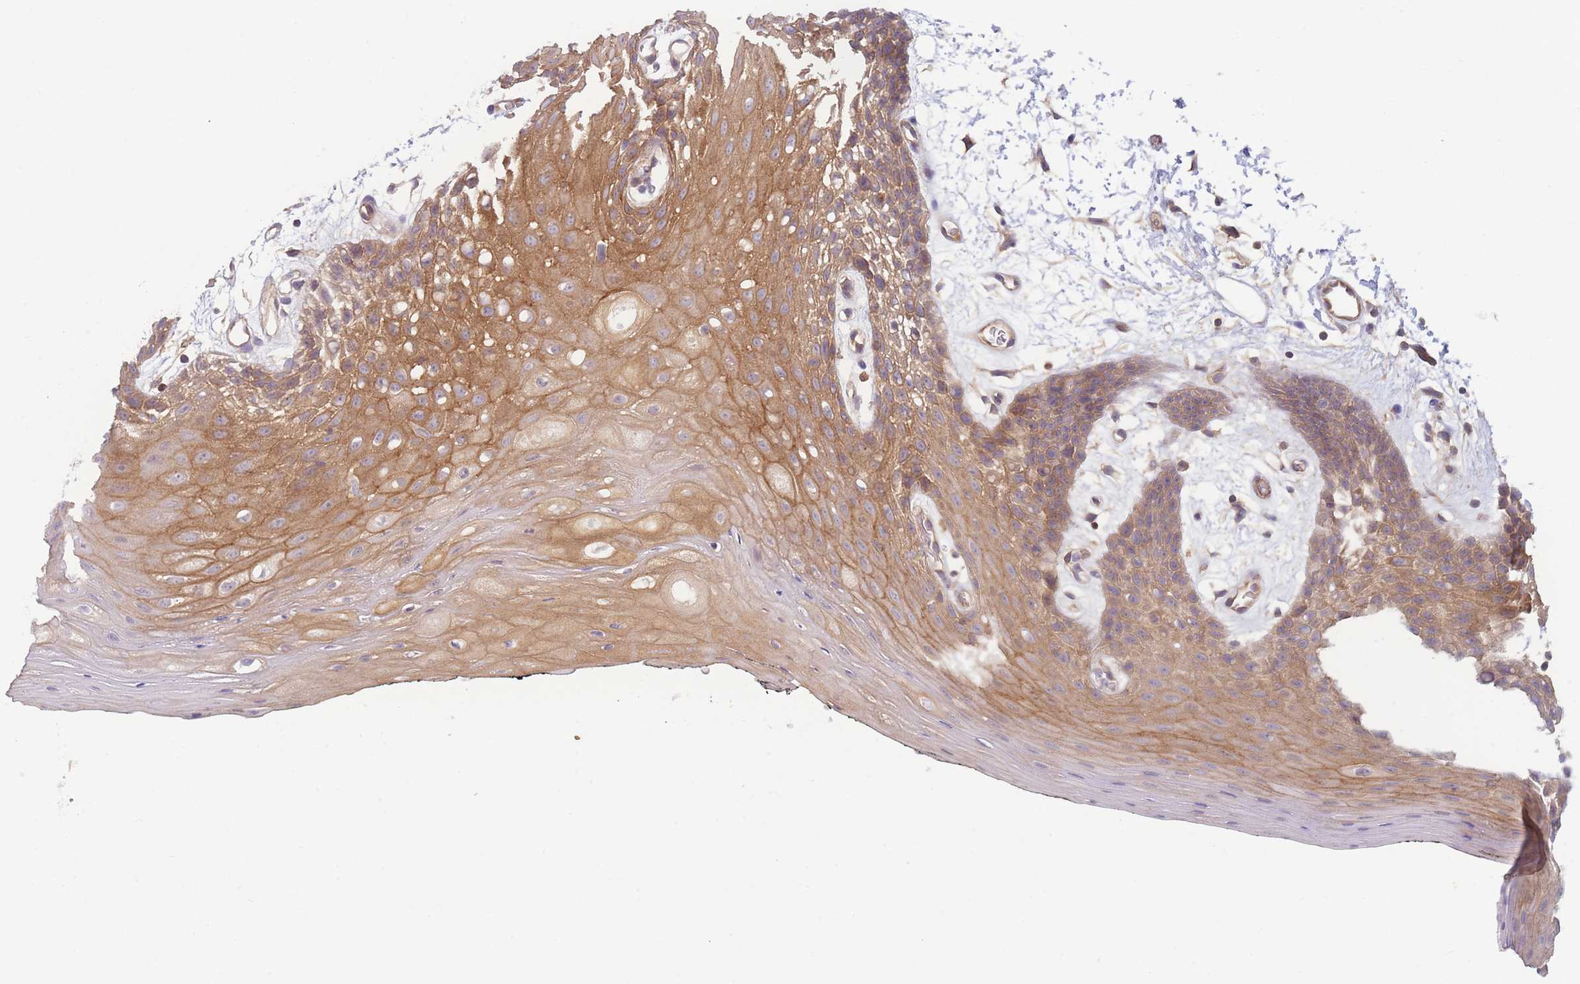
{"staining": {"intensity": "strong", "quantity": ">75%", "location": "cytoplasmic/membranous"}, "tissue": "oral mucosa", "cell_type": "Squamous epithelial cells", "image_type": "normal", "snomed": [{"axis": "morphology", "description": "Normal tissue, NOS"}, {"axis": "topography", "description": "Oral tissue"}, {"axis": "topography", "description": "Tounge, NOS"}], "caption": "Immunohistochemical staining of unremarkable oral mucosa displays strong cytoplasmic/membranous protein staining in about >75% of squamous epithelial cells.", "gene": "WDR93", "patient": {"sex": "female", "age": 59}}